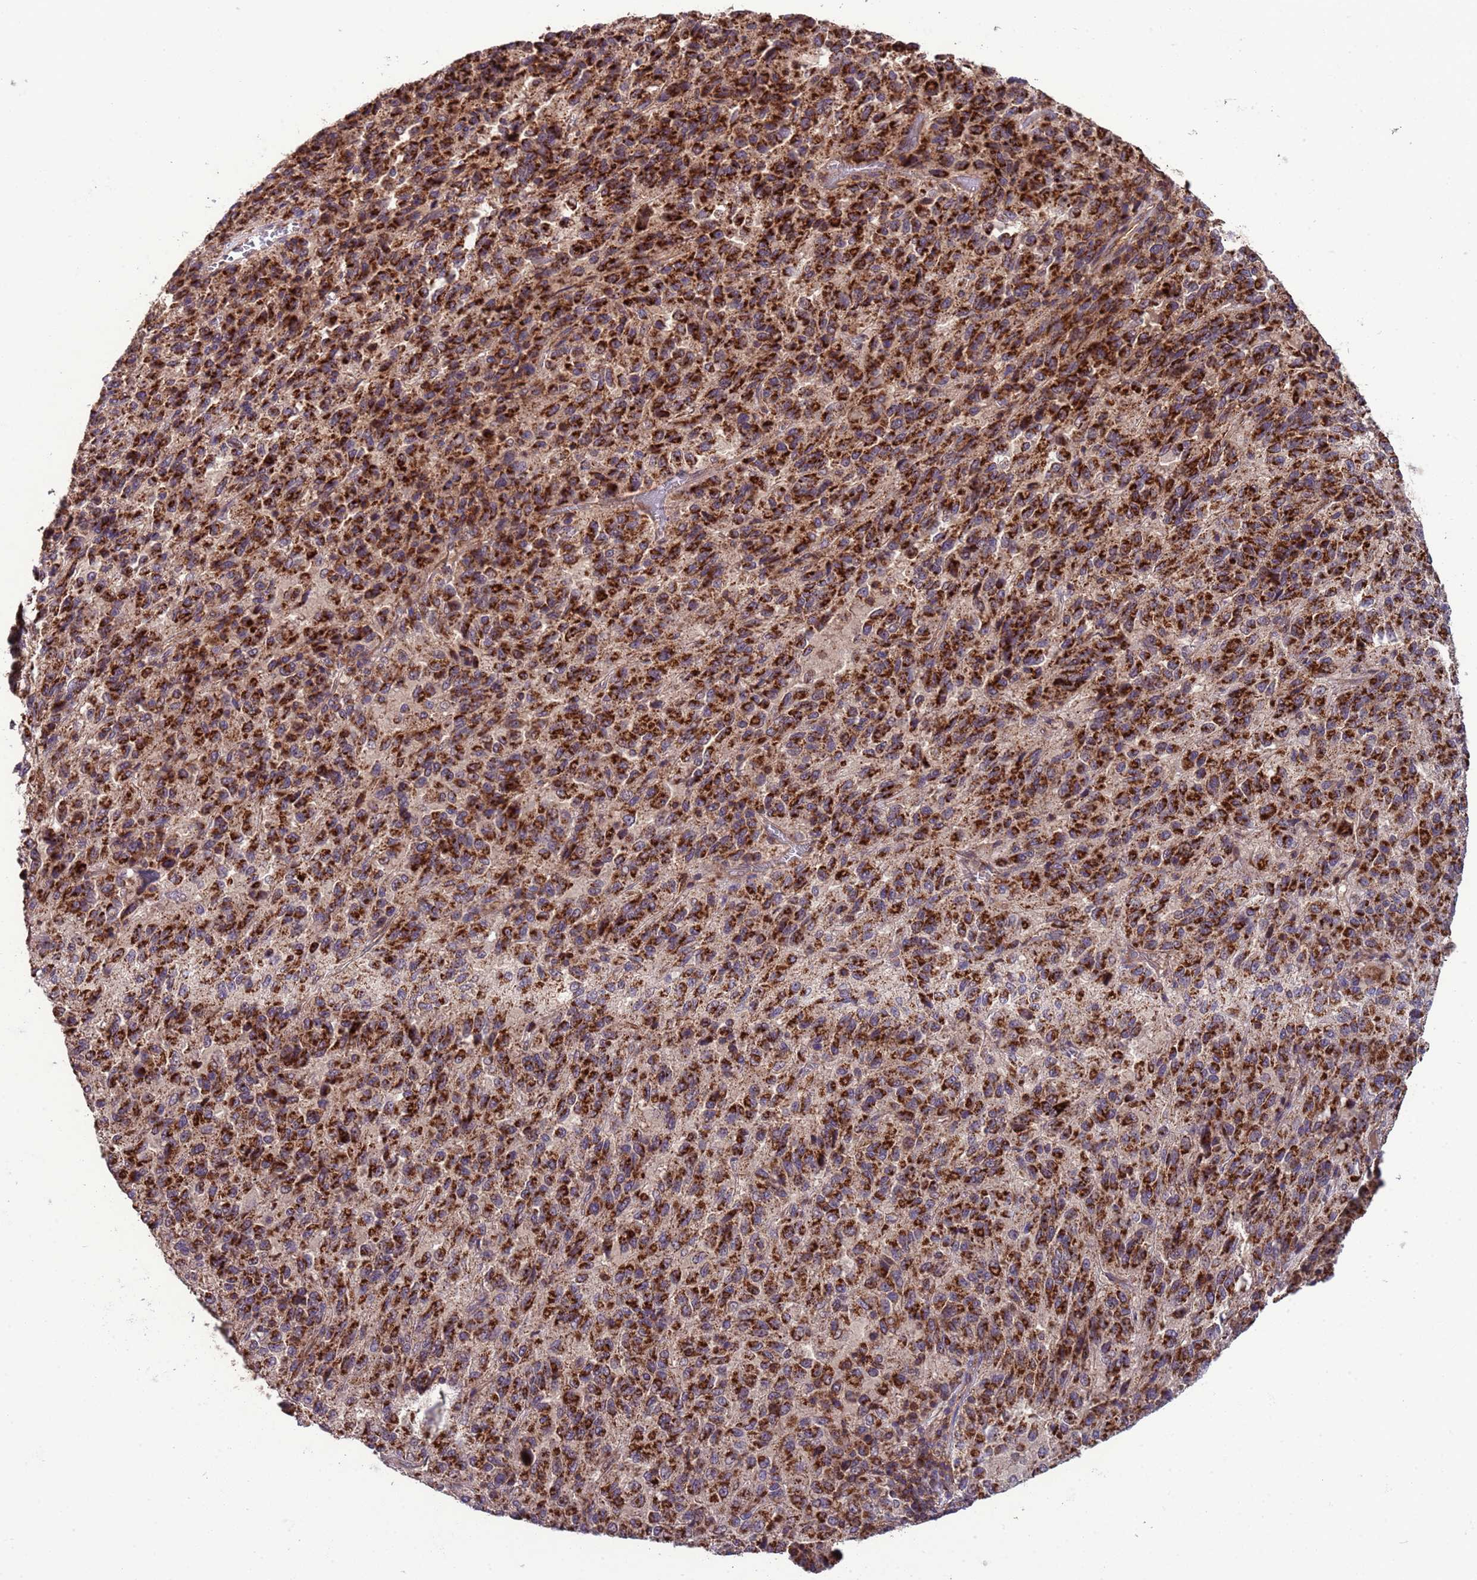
{"staining": {"intensity": "strong", "quantity": ">75%", "location": "cytoplasmic/membranous"}, "tissue": "melanoma", "cell_type": "Tumor cells", "image_type": "cancer", "snomed": [{"axis": "morphology", "description": "Malignant melanoma, Metastatic site"}, {"axis": "topography", "description": "Lung"}], "caption": "Tumor cells display high levels of strong cytoplasmic/membranous positivity in about >75% of cells in human melanoma.", "gene": "ACAD8", "patient": {"sex": "male", "age": 64}}